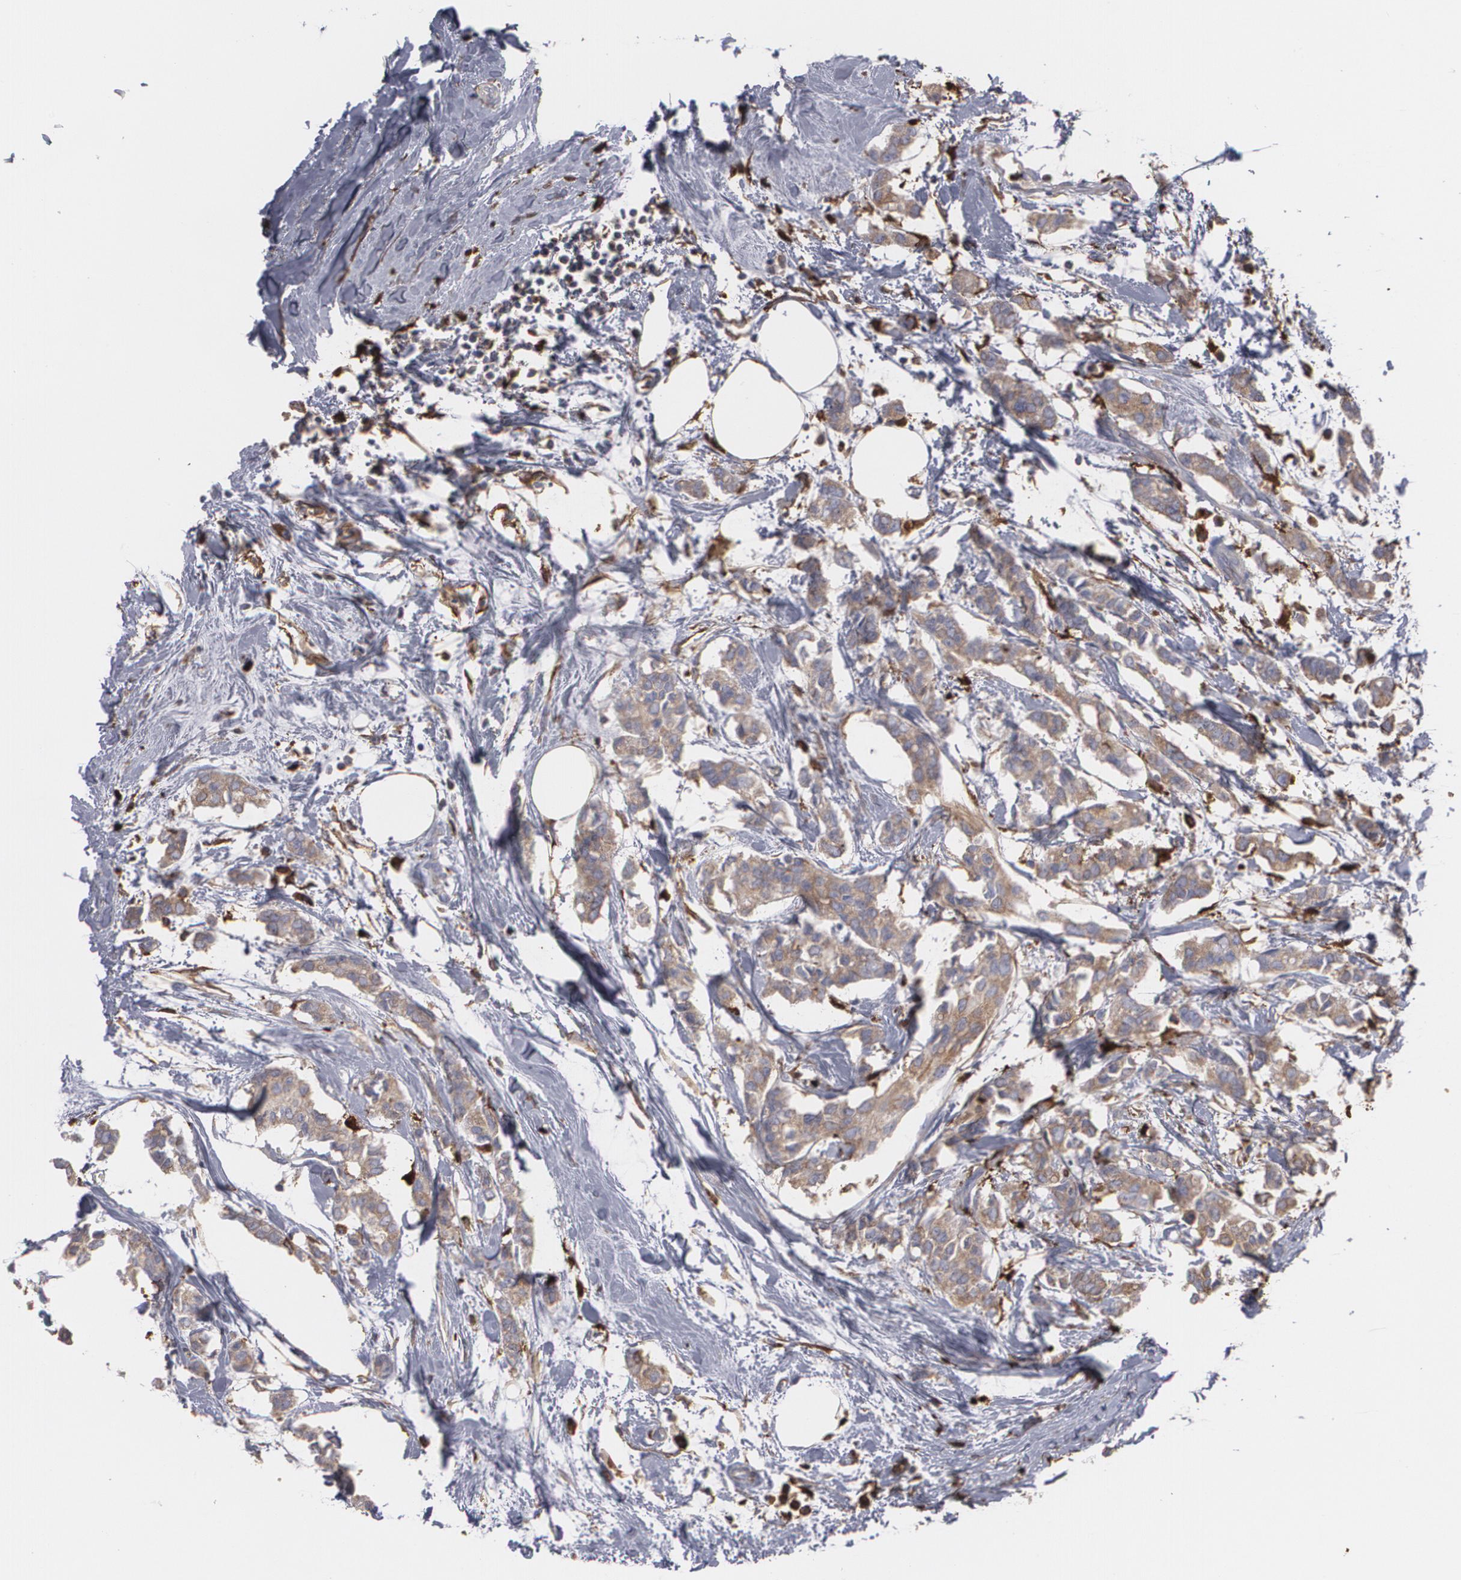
{"staining": {"intensity": "moderate", "quantity": ">75%", "location": "cytoplasmic/membranous"}, "tissue": "breast cancer", "cell_type": "Tumor cells", "image_type": "cancer", "snomed": [{"axis": "morphology", "description": "Duct carcinoma"}, {"axis": "topography", "description": "Breast"}], "caption": "DAB (3,3'-diaminobenzidine) immunohistochemical staining of breast cancer displays moderate cytoplasmic/membranous protein staining in approximately >75% of tumor cells.", "gene": "ODC1", "patient": {"sex": "female", "age": 84}}